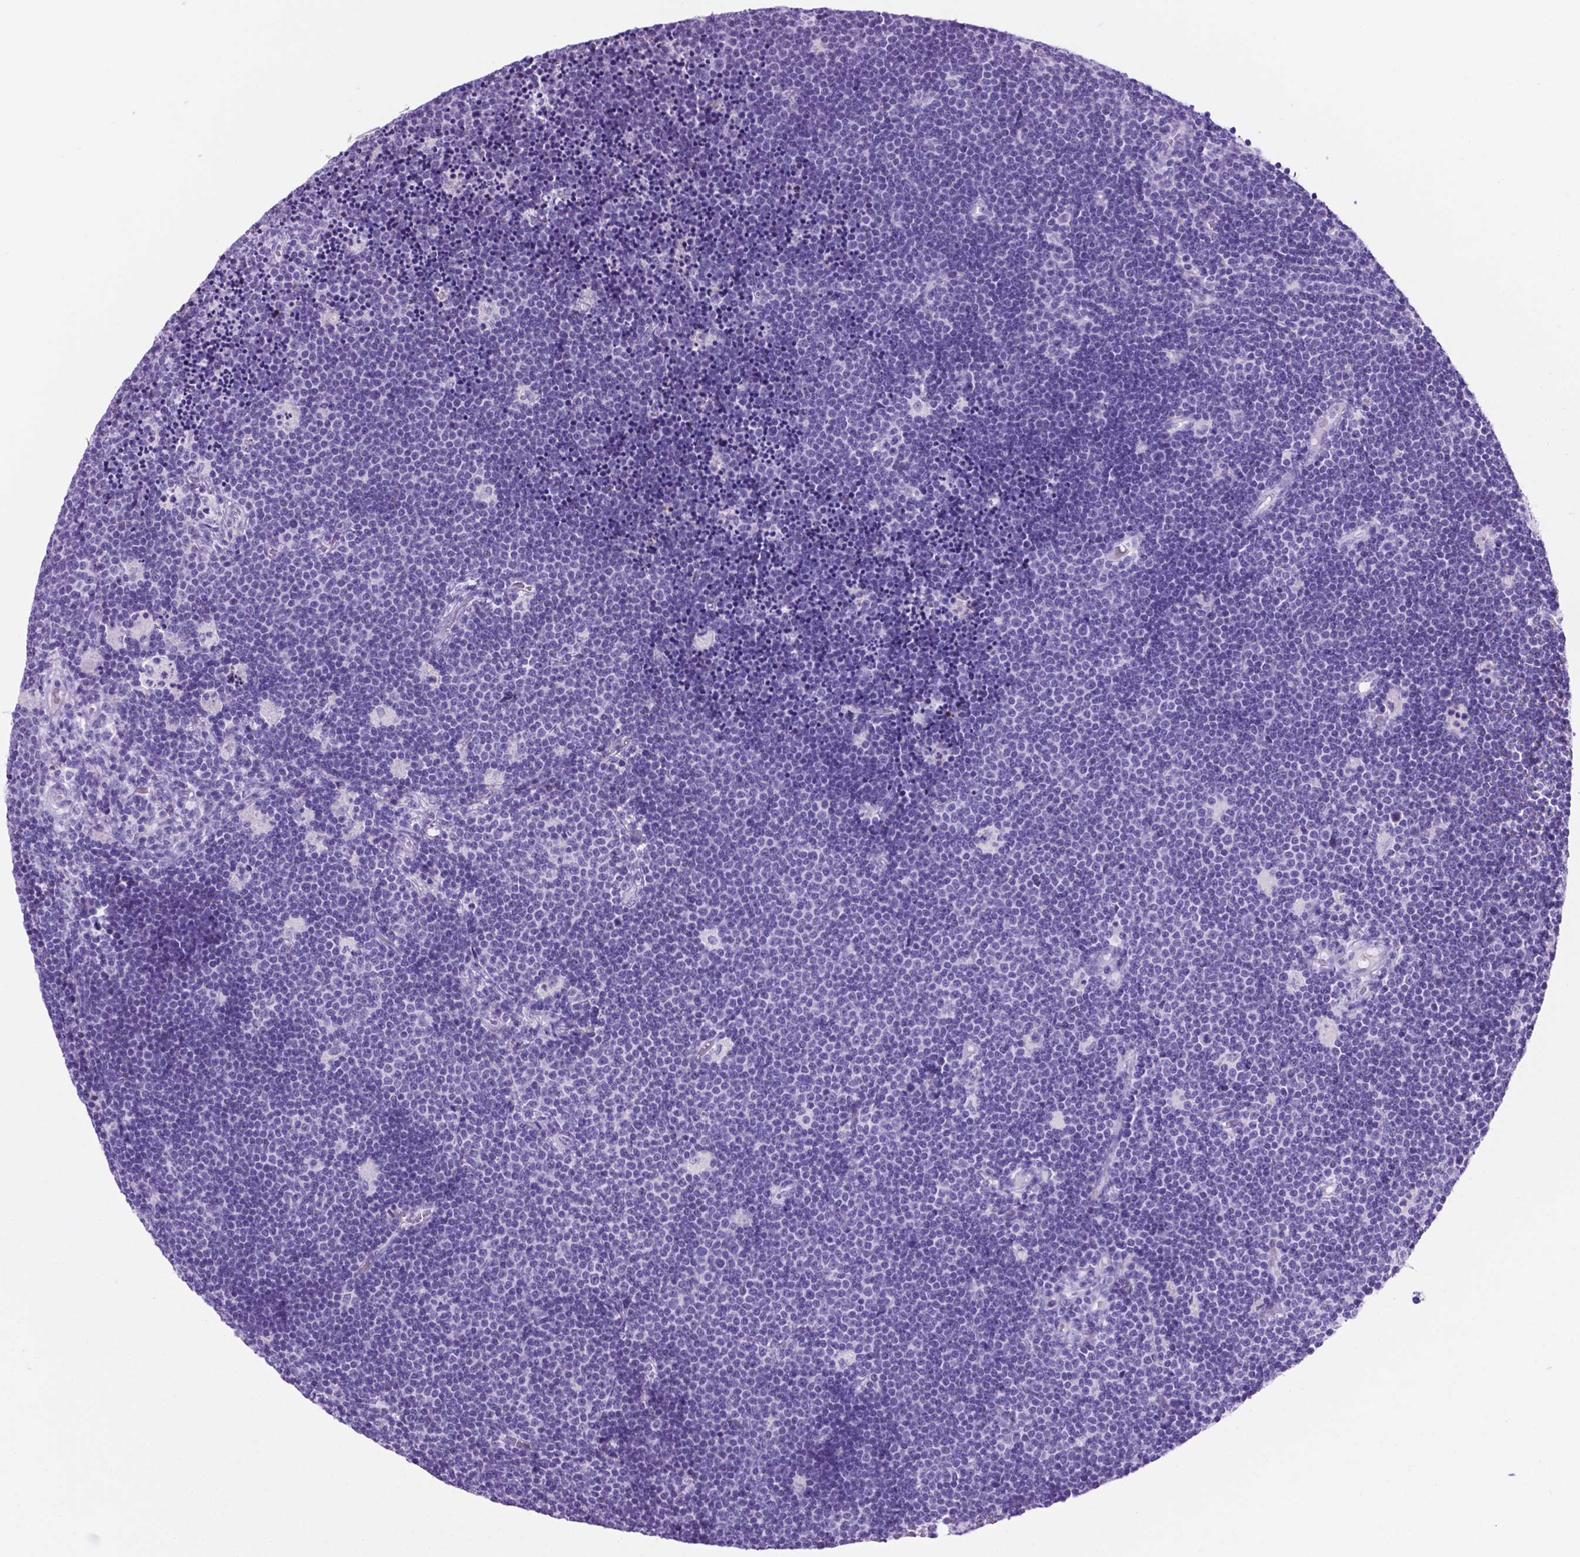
{"staining": {"intensity": "negative", "quantity": "none", "location": "none"}, "tissue": "lymphoma", "cell_type": "Tumor cells", "image_type": "cancer", "snomed": [{"axis": "morphology", "description": "Malignant lymphoma, non-Hodgkin's type, Low grade"}, {"axis": "topography", "description": "Brain"}], "caption": "This is an immunohistochemistry (IHC) histopathology image of low-grade malignant lymphoma, non-Hodgkin's type. There is no expression in tumor cells.", "gene": "C17orf107", "patient": {"sex": "female", "age": 66}}